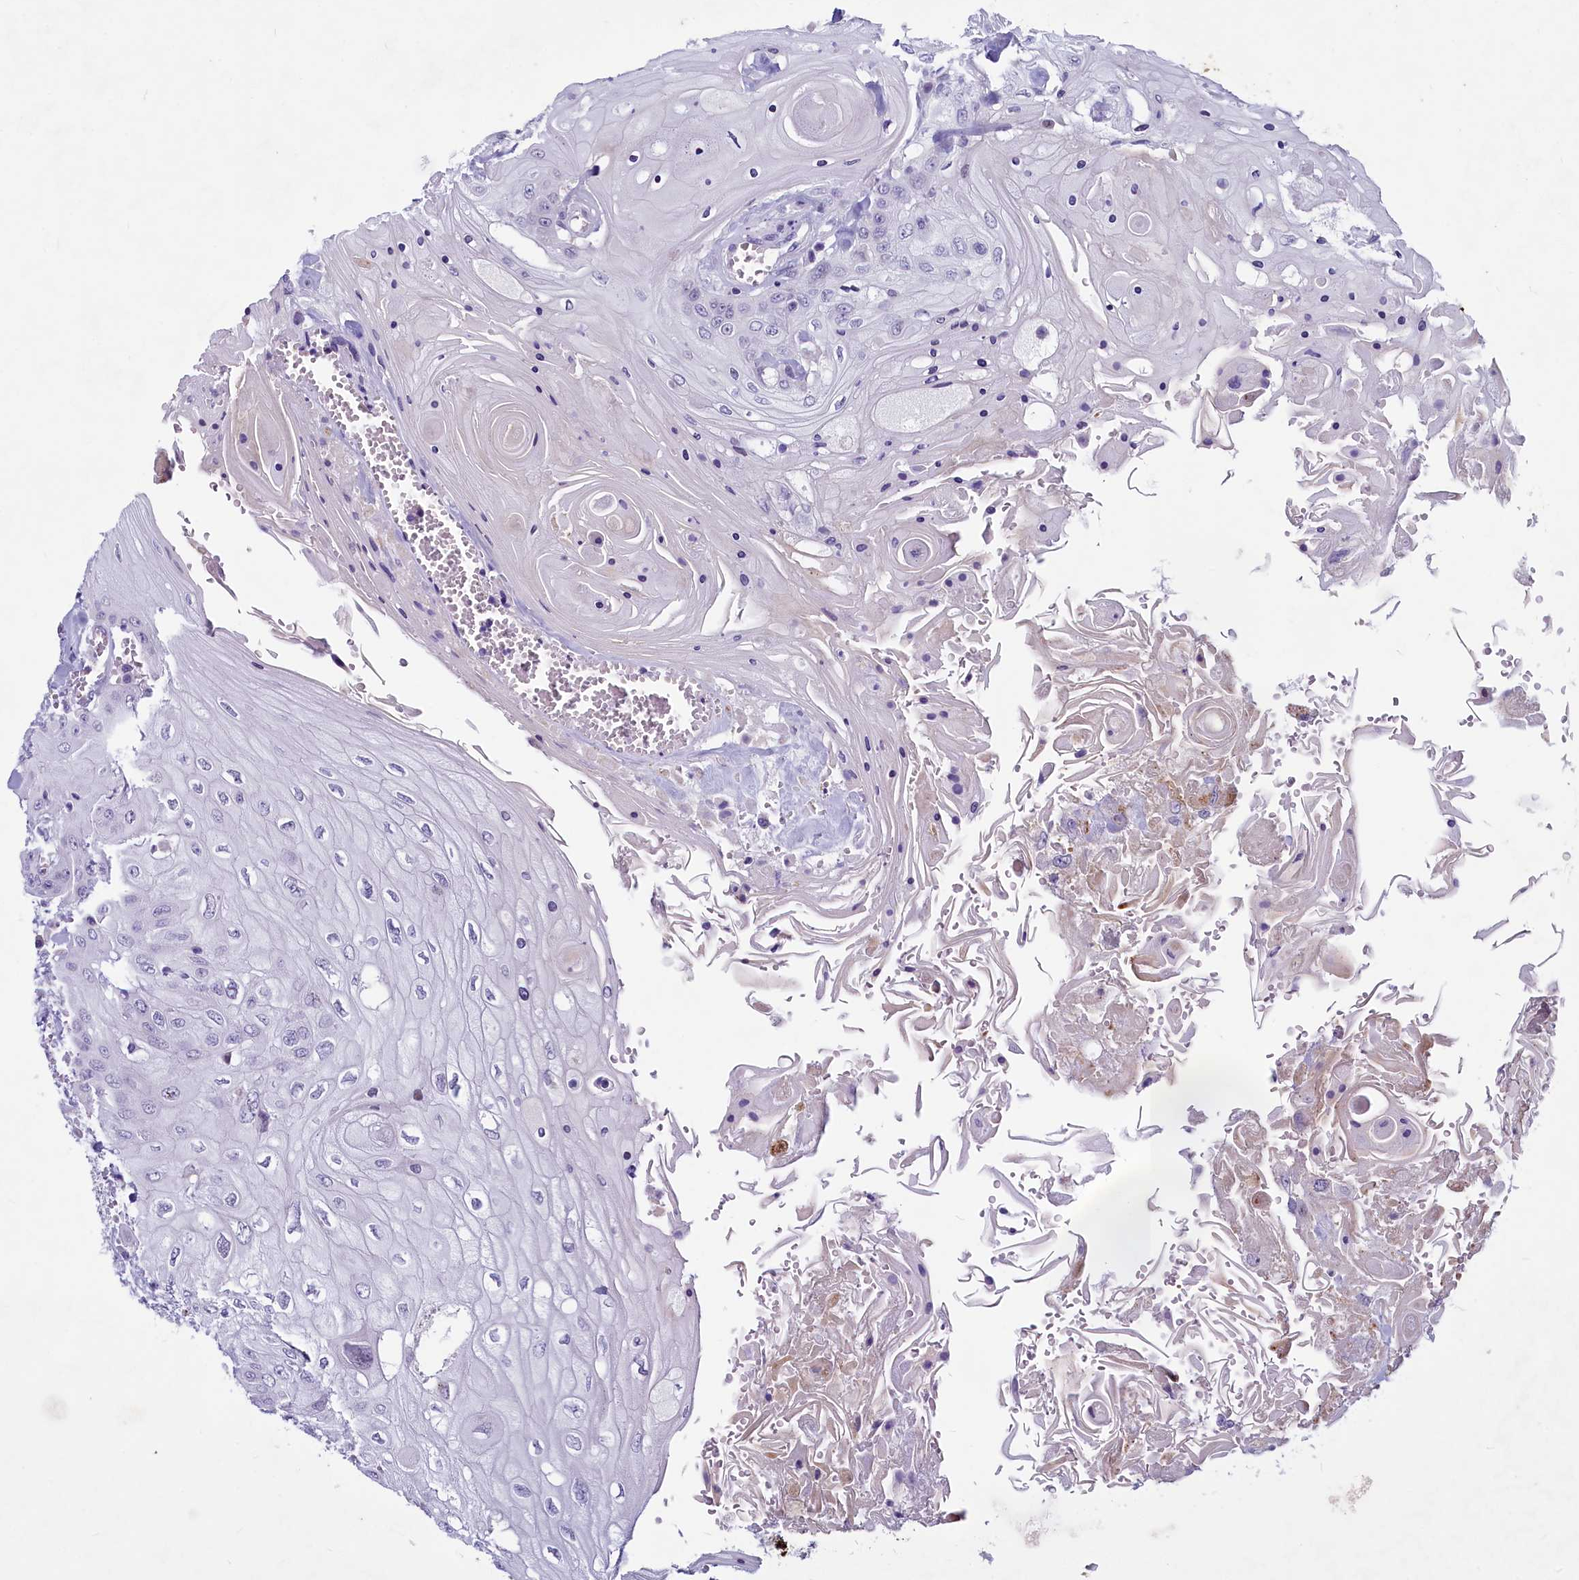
{"staining": {"intensity": "negative", "quantity": "none", "location": "none"}, "tissue": "head and neck cancer", "cell_type": "Tumor cells", "image_type": "cancer", "snomed": [{"axis": "morphology", "description": "Squamous cell carcinoma, NOS"}, {"axis": "topography", "description": "Head-Neck"}], "caption": "Histopathology image shows no significant protein staining in tumor cells of head and neck squamous cell carcinoma. (Brightfield microscopy of DAB (3,3'-diaminobenzidine) immunohistochemistry (IHC) at high magnification).", "gene": "INSC", "patient": {"sex": "female", "age": 43}}